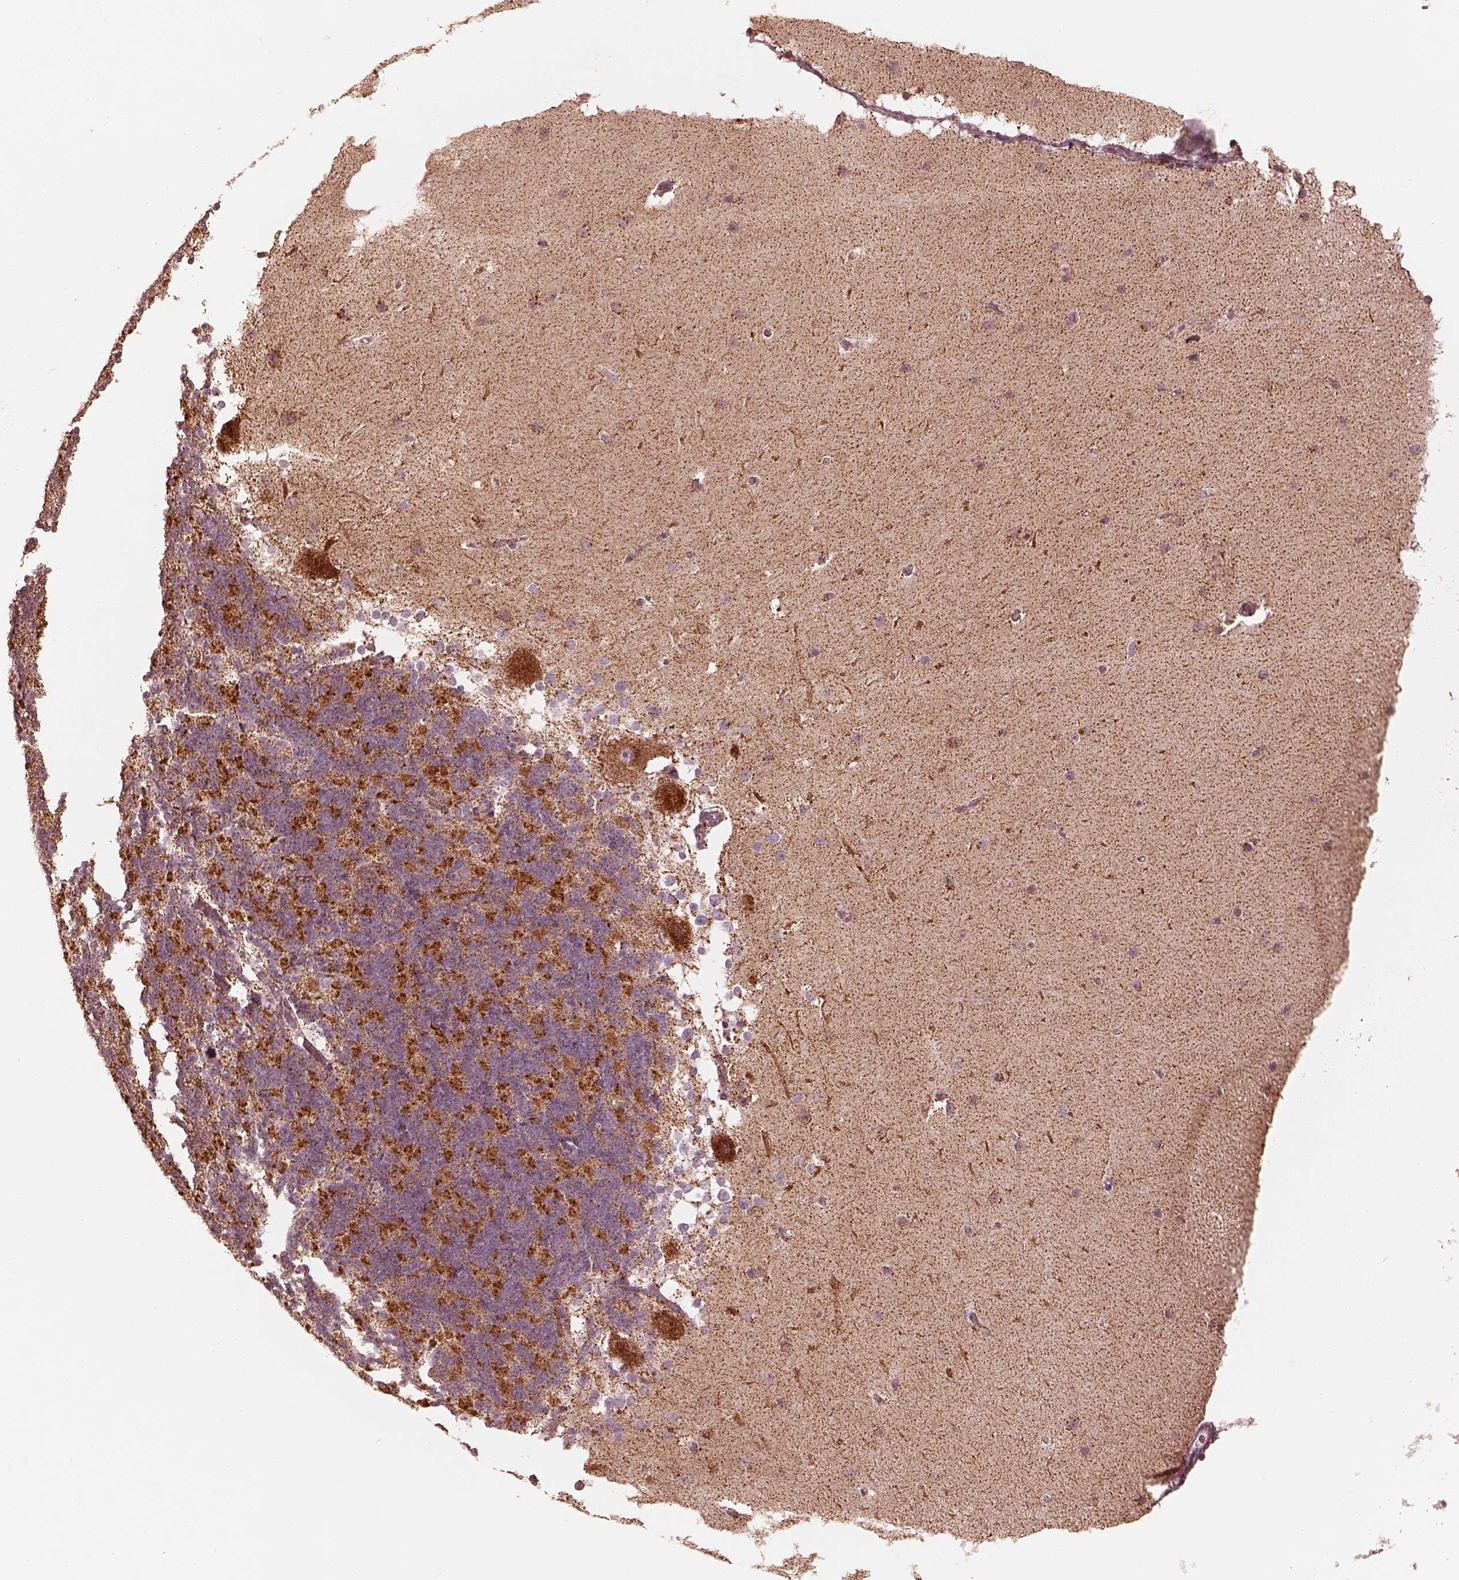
{"staining": {"intensity": "moderate", "quantity": ">75%", "location": "cytoplasmic/membranous"}, "tissue": "cerebellum", "cell_type": "Cells in granular layer", "image_type": "normal", "snomed": [{"axis": "morphology", "description": "Normal tissue, NOS"}, {"axis": "topography", "description": "Cerebellum"}], "caption": "Cells in granular layer exhibit moderate cytoplasmic/membranous expression in approximately >75% of cells in benign cerebellum.", "gene": "ENTPD6", "patient": {"sex": "female", "age": 19}}